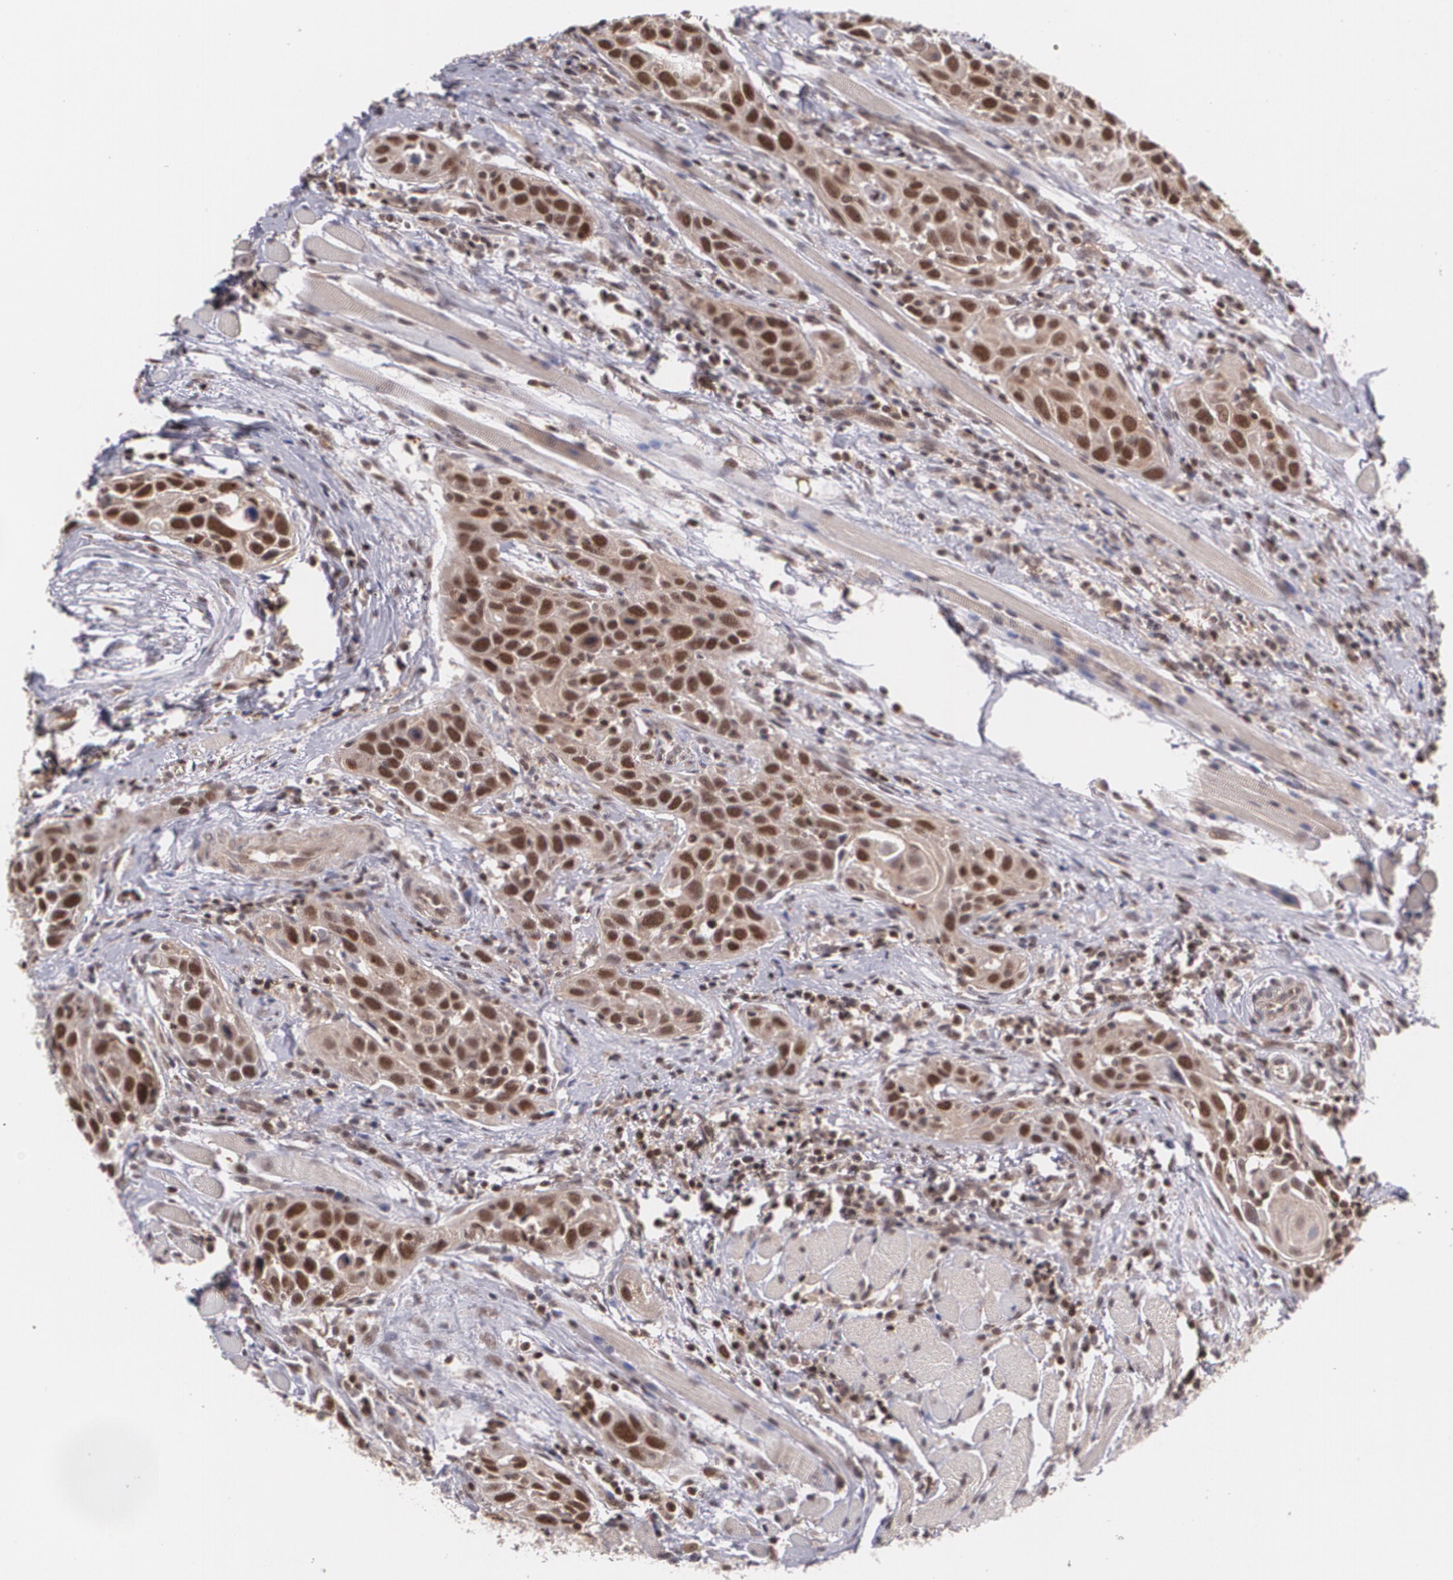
{"staining": {"intensity": "moderate", "quantity": "25%-75%", "location": "cytoplasmic/membranous,nuclear"}, "tissue": "head and neck cancer", "cell_type": "Tumor cells", "image_type": "cancer", "snomed": [{"axis": "morphology", "description": "Squamous cell carcinoma, NOS"}, {"axis": "topography", "description": "Oral tissue"}, {"axis": "topography", "description": "Head-Neck"}], "caption": "Immunohistochemical staining of squamous cell carcinoma (head and neck) demonstrates medium levels of moderate cytoplasmic/membranous and nuclear expression in approximately 25%-75% of tumor cells.", "gene": "CUL2", "patient": {"sex": "female", "age": 50}}